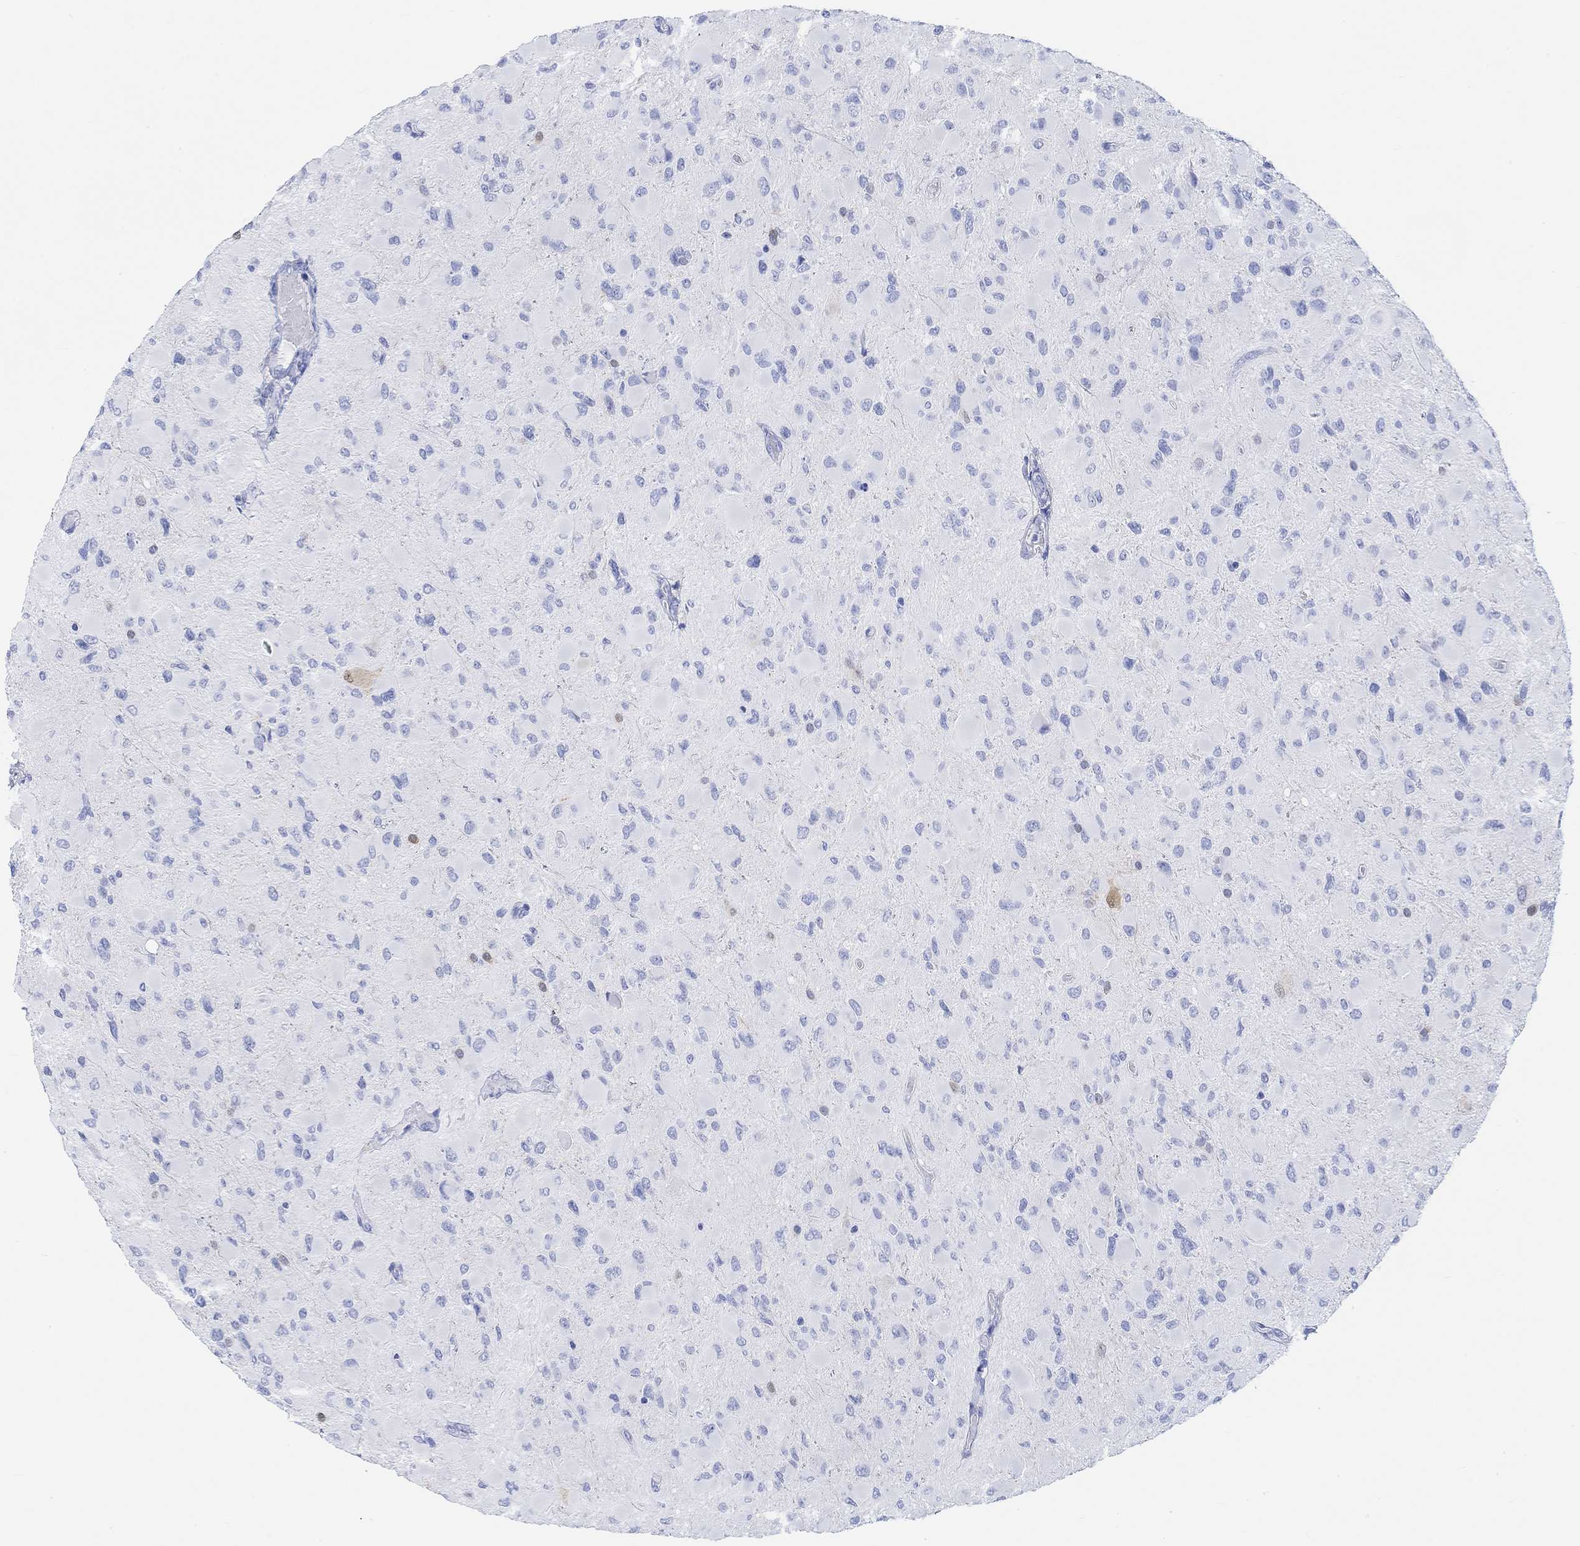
{"staining": {"intensity": "negative", "quantity": "none", "location": "none"}, "tissue": "glioma", "cell_type": "Tumor cells", "image_type": "cancer", "snomed": [{"axis": "morphology", "description": "Glioma, malignant, High grade"}, {"axis": "topography", "description": "Cerebral cortex"}], "caption": "Protein analysis of glioma reveals no significant positivity in tumor cells.", "gene": "TPPP3", "patient": {"sex": "female", "age": 36}}